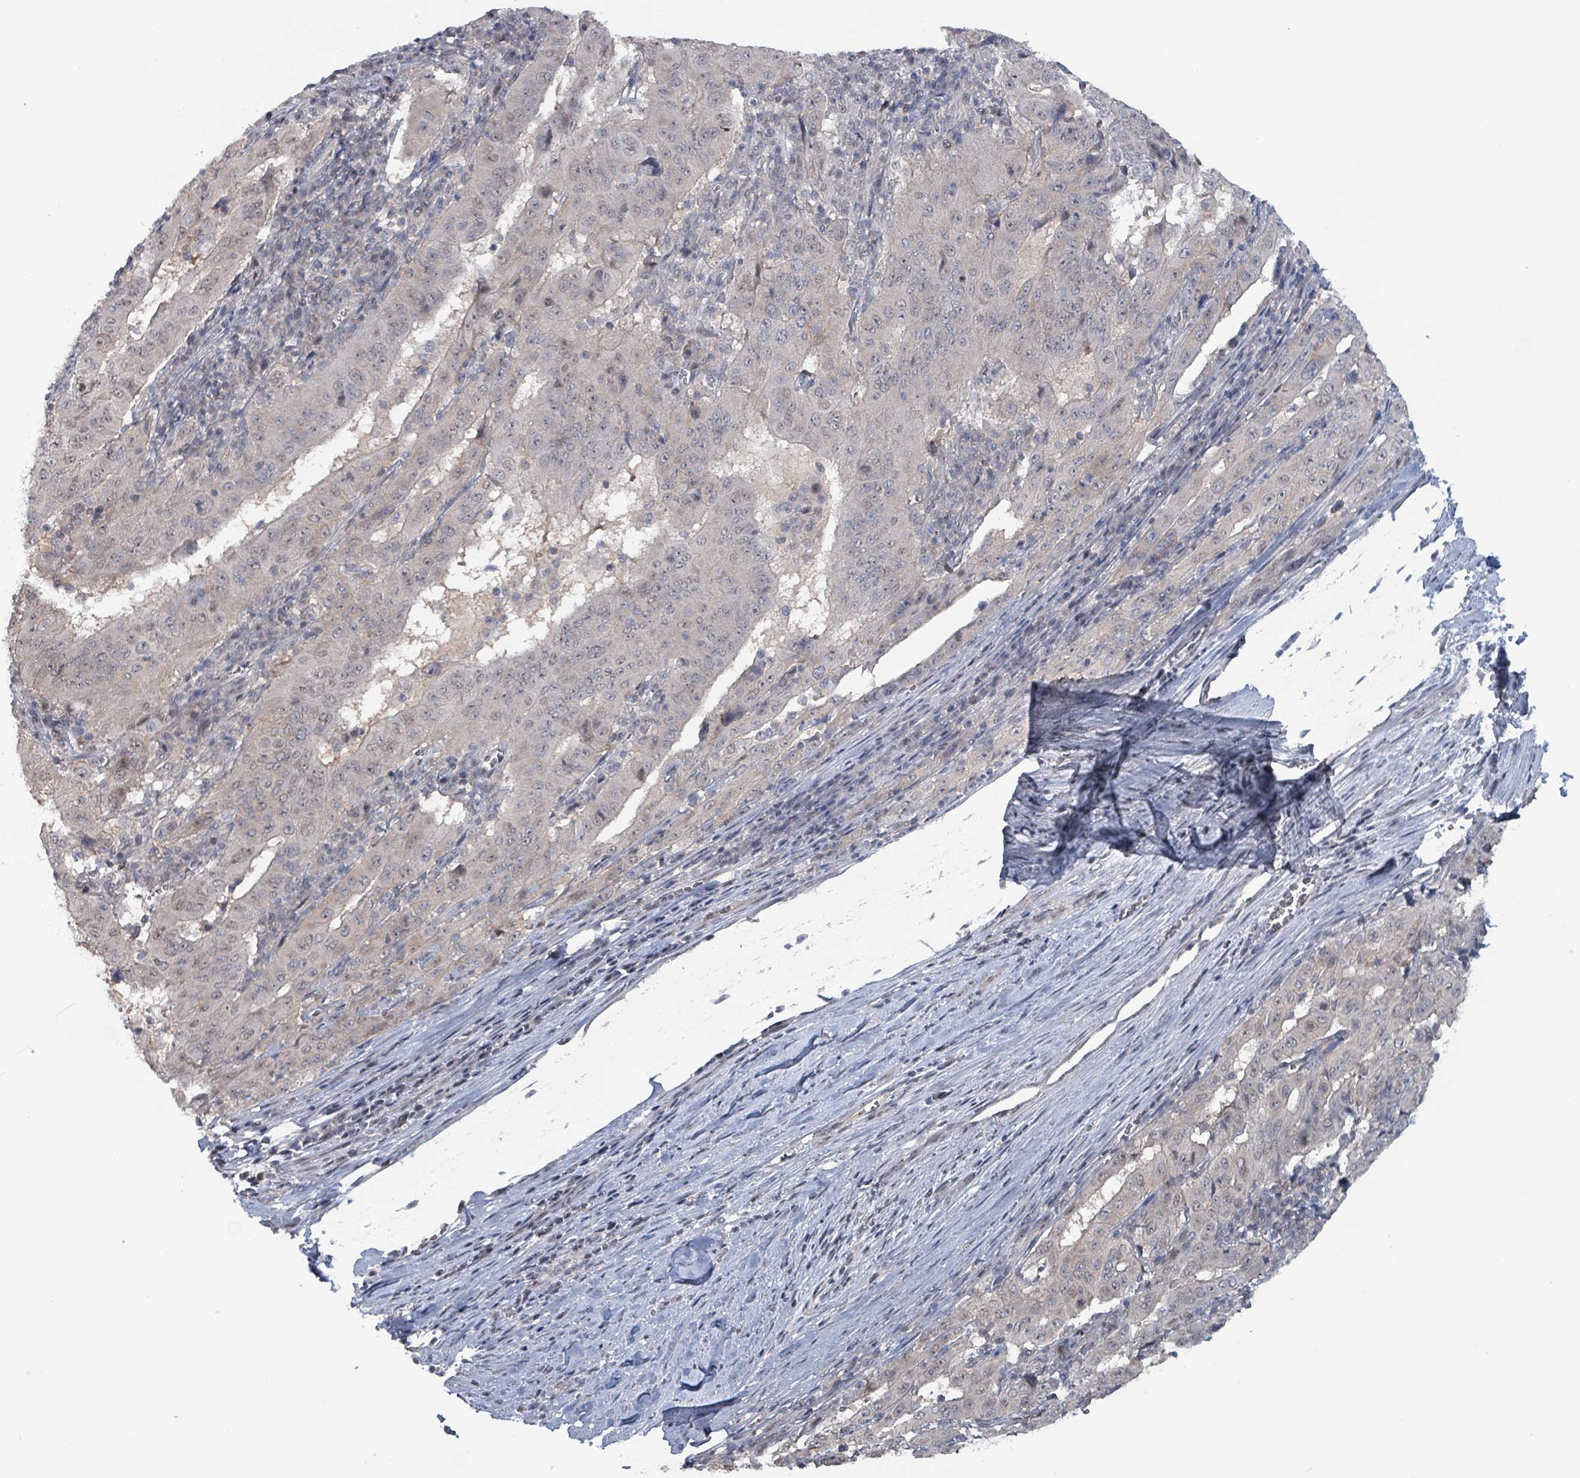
{"staining": {"intensity": "weak", "quantity": "25%-75%", "location": "nuclear"}, "tissue": "pancreatic cancer", "cell_type": "Tumor cells", "image_type": "cancer", "snomed": [{"axis": "morphology", "description": "Adenocarcinoma, NOS"}, {"axis": "topography", "description": "Pancreas"}], "caption": "Adenocarcinoma (pancreatic) tissue shows weak nuclear staining in about 25%-75% of tumor cells", "gene": "BIVM", "patient": {"sex": "male", "age": 63}}